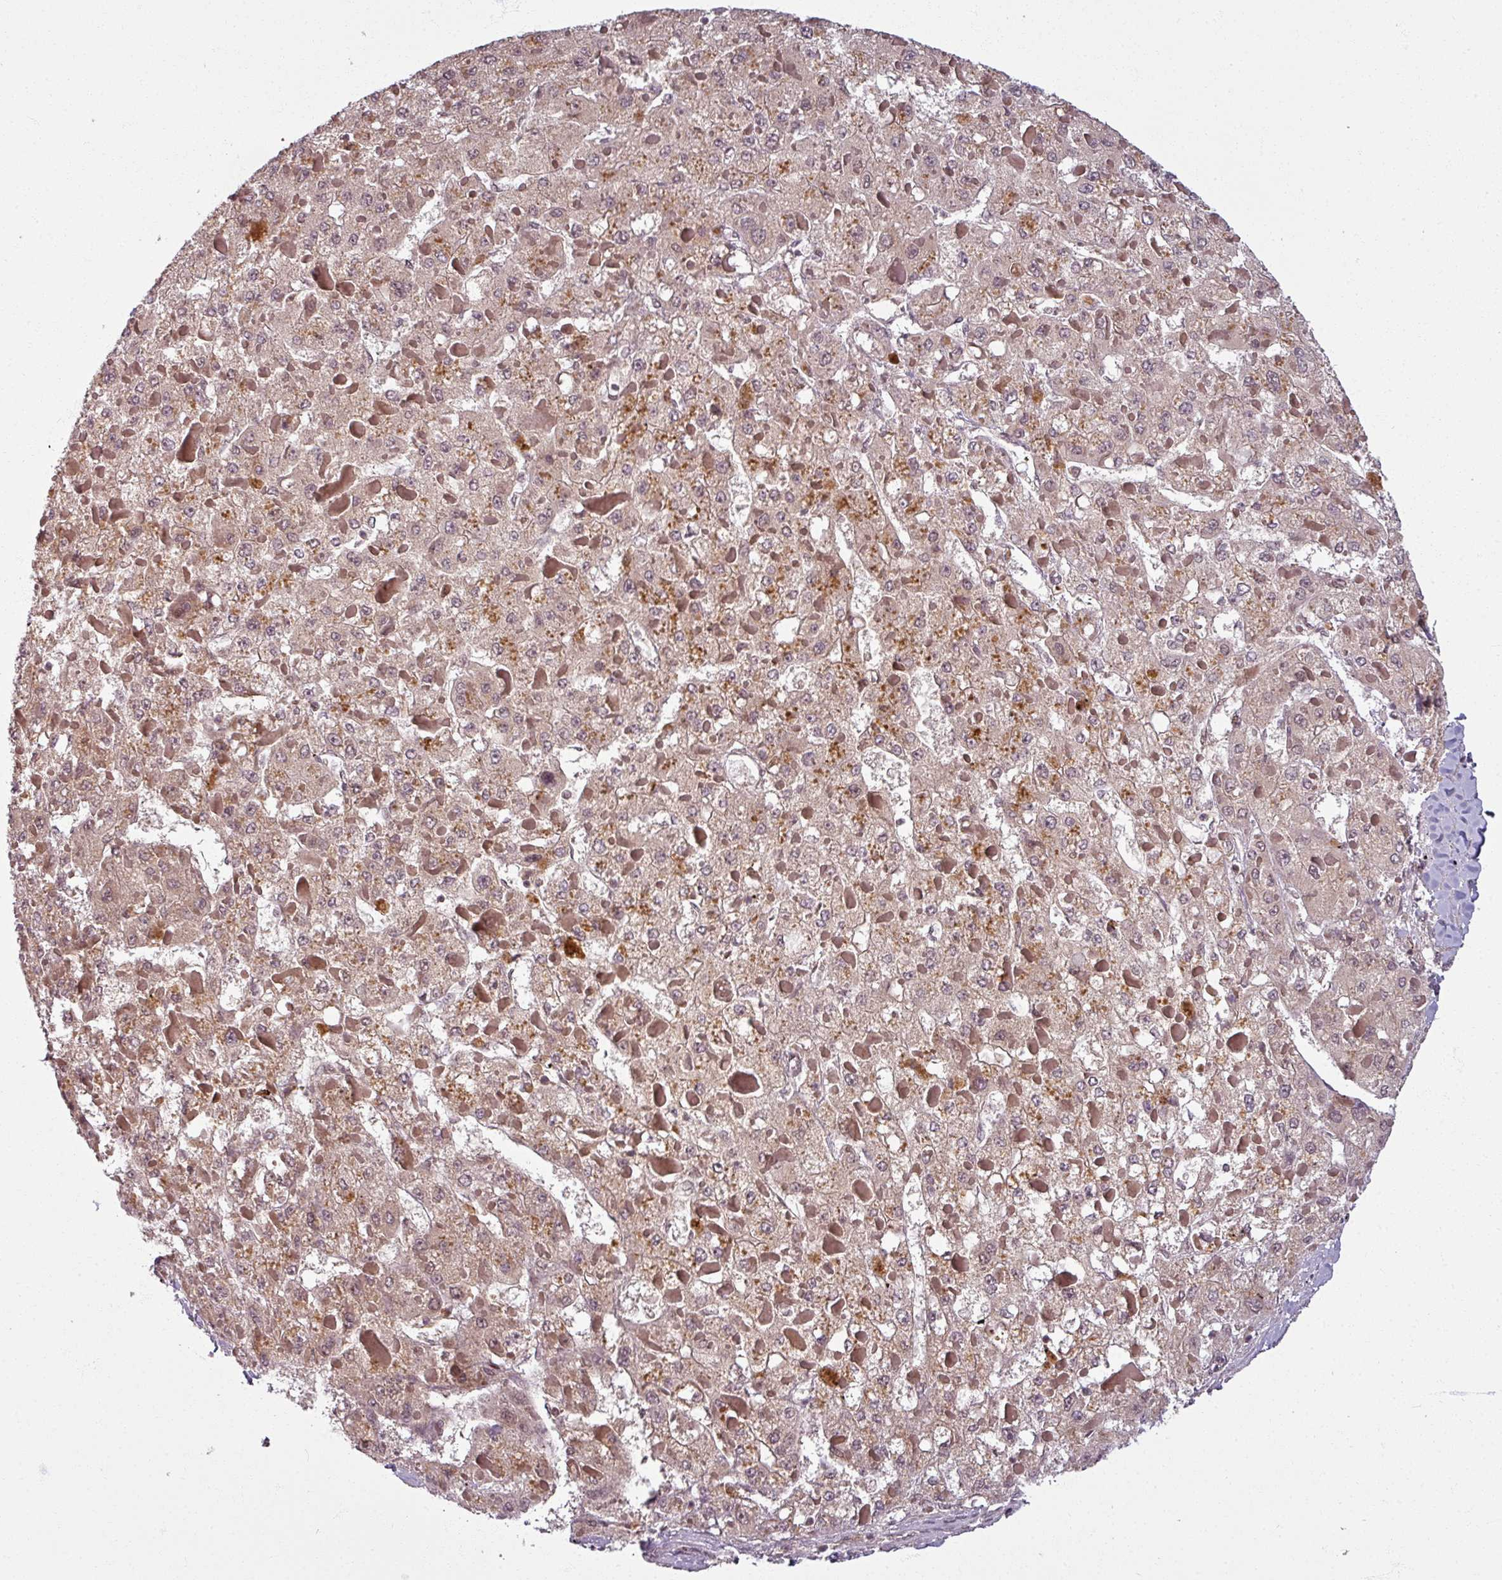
{"staining": {"intensity": "weak", "quantity": ">75%", "location": "cytoplasmic/membranous,nuclear"}, "tissue": "liver cancer", "cell_type": "Tumor cells", "image_type": "cancer", "snomed": [{"axis": "morphology", "description": "Carcinoma, Hepatocellular, NOS"}, {"axis": "topography", "description": "Liver"}], "caption": "Brown immunohistochemical staining in human hepatocellular carcinoma (liver) demonstrates weak cytoplasmic/membranous and nuclear staining in approximately >75% of tumor cells. Nuclei are stained in blue.", "gene": "SWI5", "patient": {"sex": "female", "age": 73}}